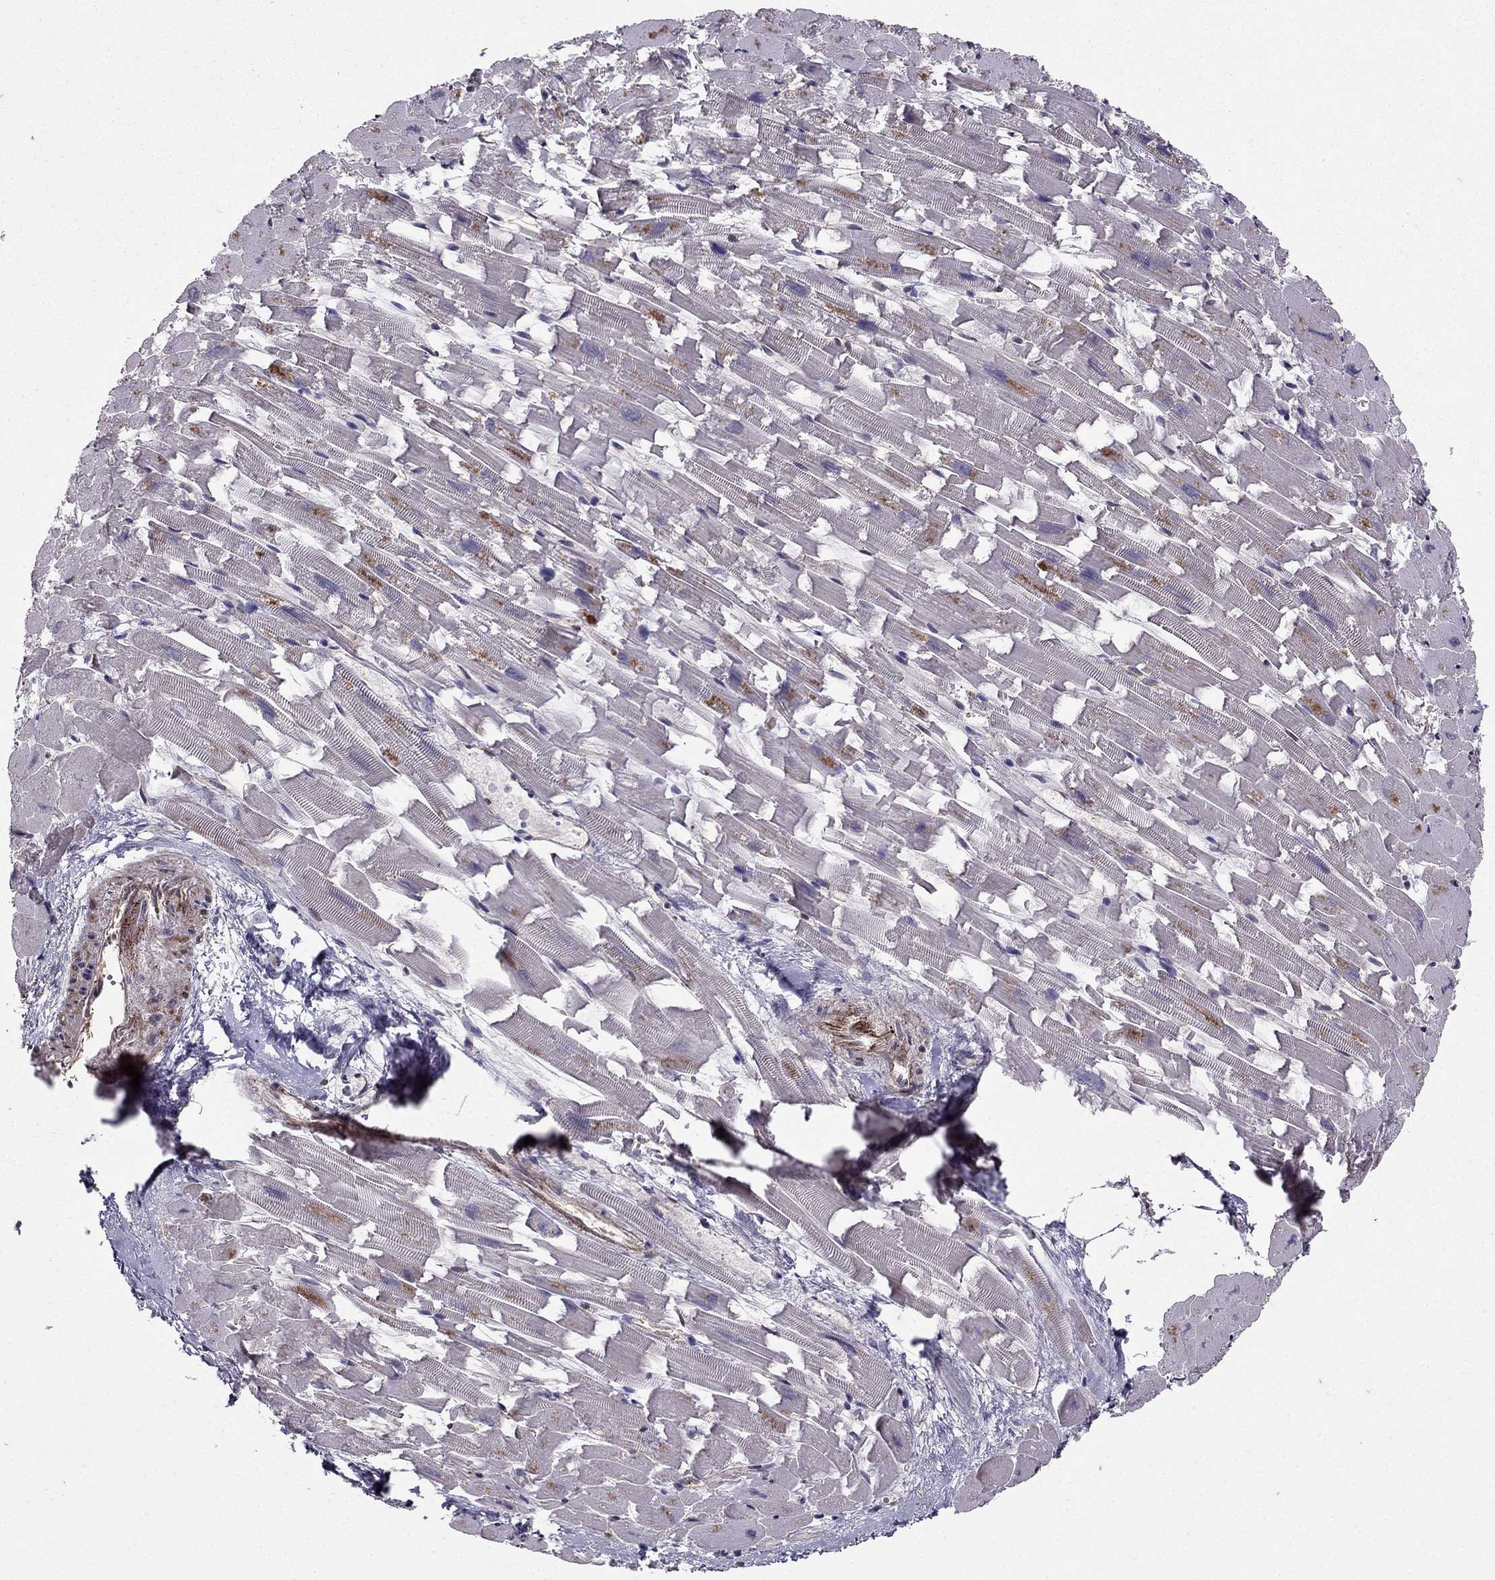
{"staining": {"intensity": "negative", "quantity": "none", "location": "none"}, "tissue": "heart muscle", "cell_type": "Cardiomyocytes", "image_type": "normal", "snomed": [{"axis": "morphology", "description": "Normal tissue, NOS"}, {"axis": "topography", "description": "Heart"}], "caption": "IHC image of normal human heart muscle stained for a protein (brown), which demonstrates no positivity in cardiomyocytes. Brightfield microscopy of immunohistochemistry (IHC) stained with DAB (3,3'-diaminobenzidine) (brown) and hematoxylin (blue), captured at high magnification.", "gene": "RASIP1", "patient": {"sex": "female", "age": 64}}